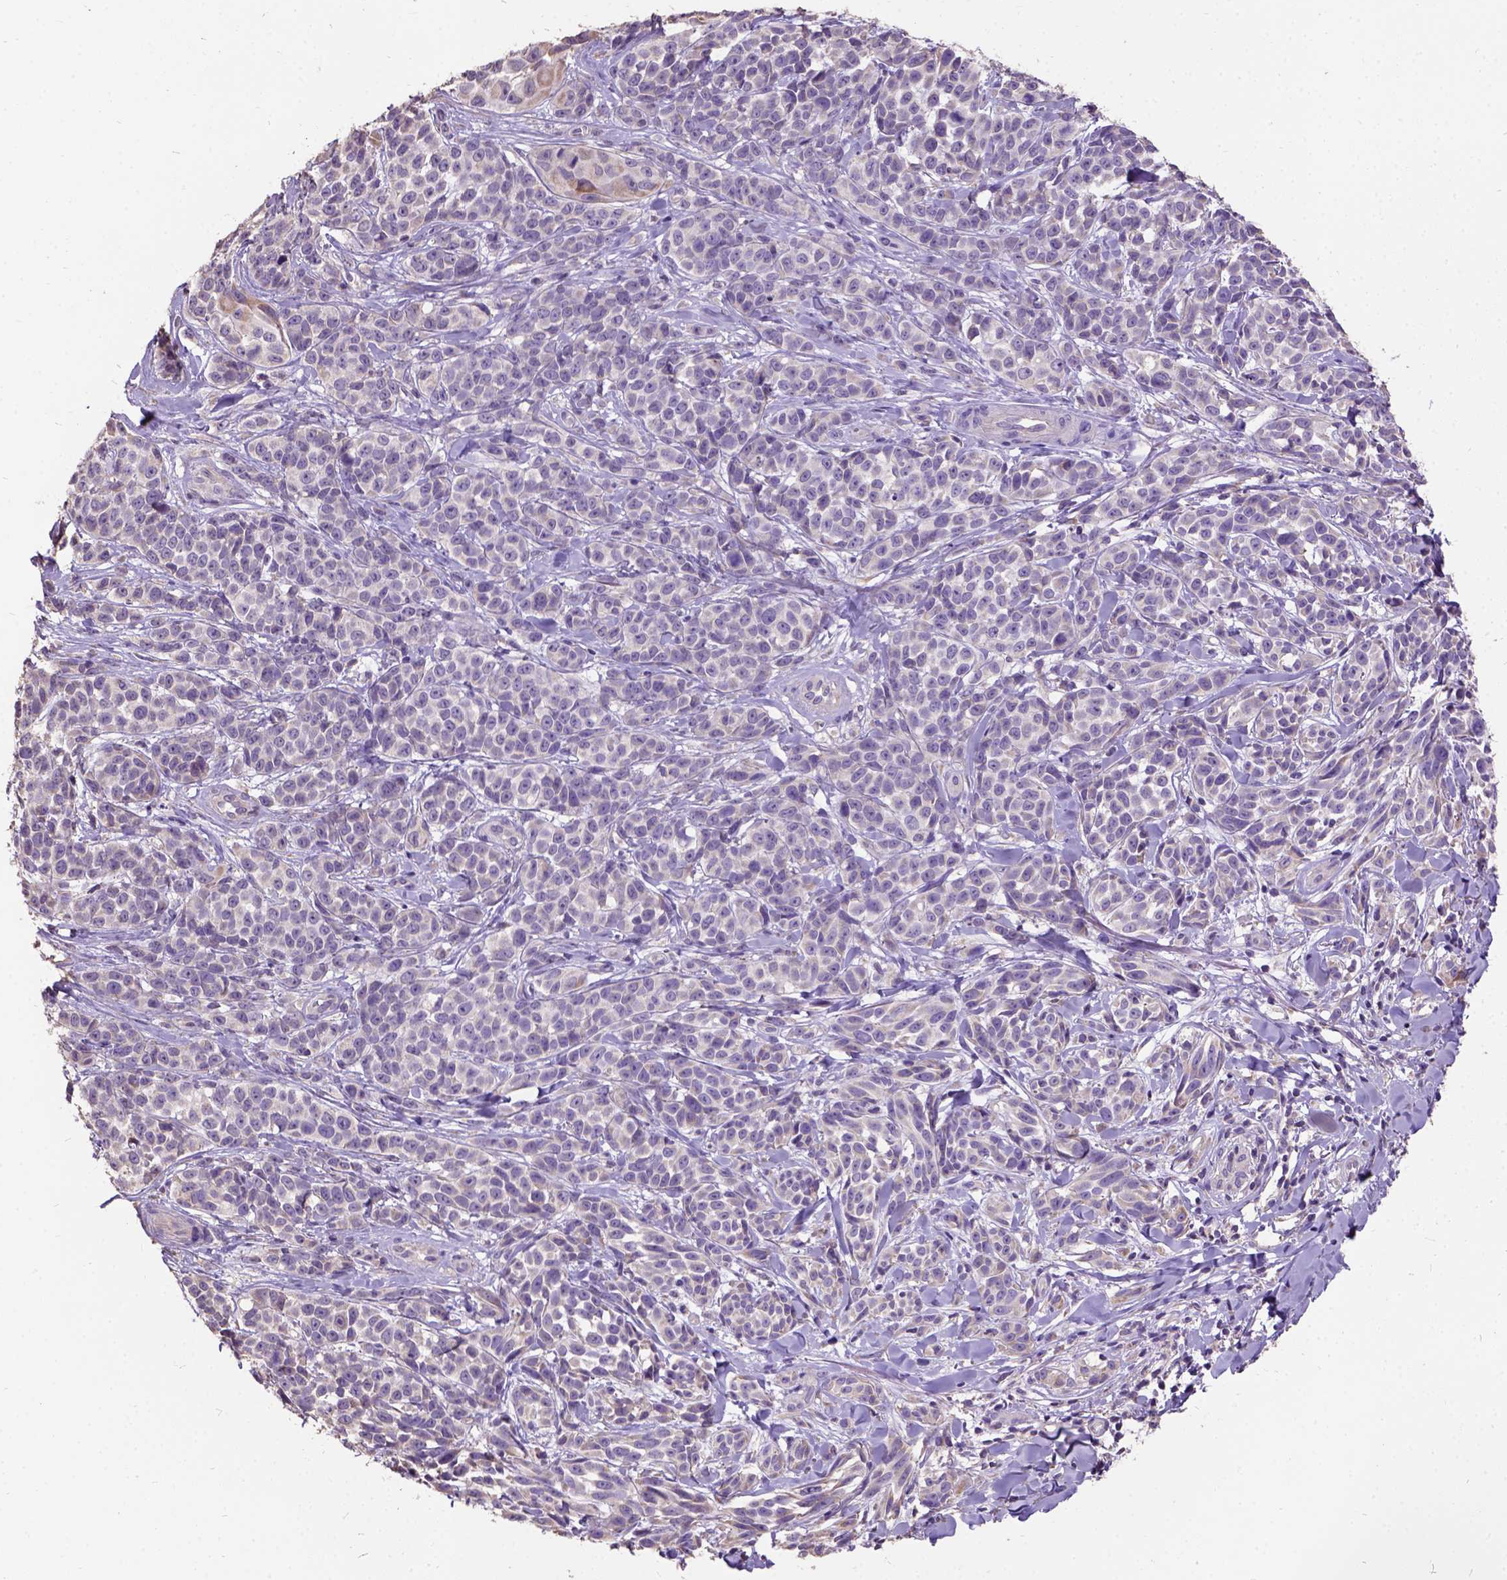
{"staining": {"intensity": "negative", "quantity": "none", "location": "none"}, "tissue": "melanoma", "cell_type": "Tumor cells", "image_type": "cancer", "snomed": [{"axis": "morphology", "description": "Malignant melanoma, NOS"}, {"axis": "topography", "description": "Skin"}], "caption": "Immunohistochemical staining of human malignant melanoma reveals no significant staining in tumor cells. The staining is performed using DAB (3,3'-diaminobenzidine) brown chromogen with nuclei counter-stained in using hematoxylin.", "gene": "DQX1", "patient": {"sex": "female", "age": 88}}